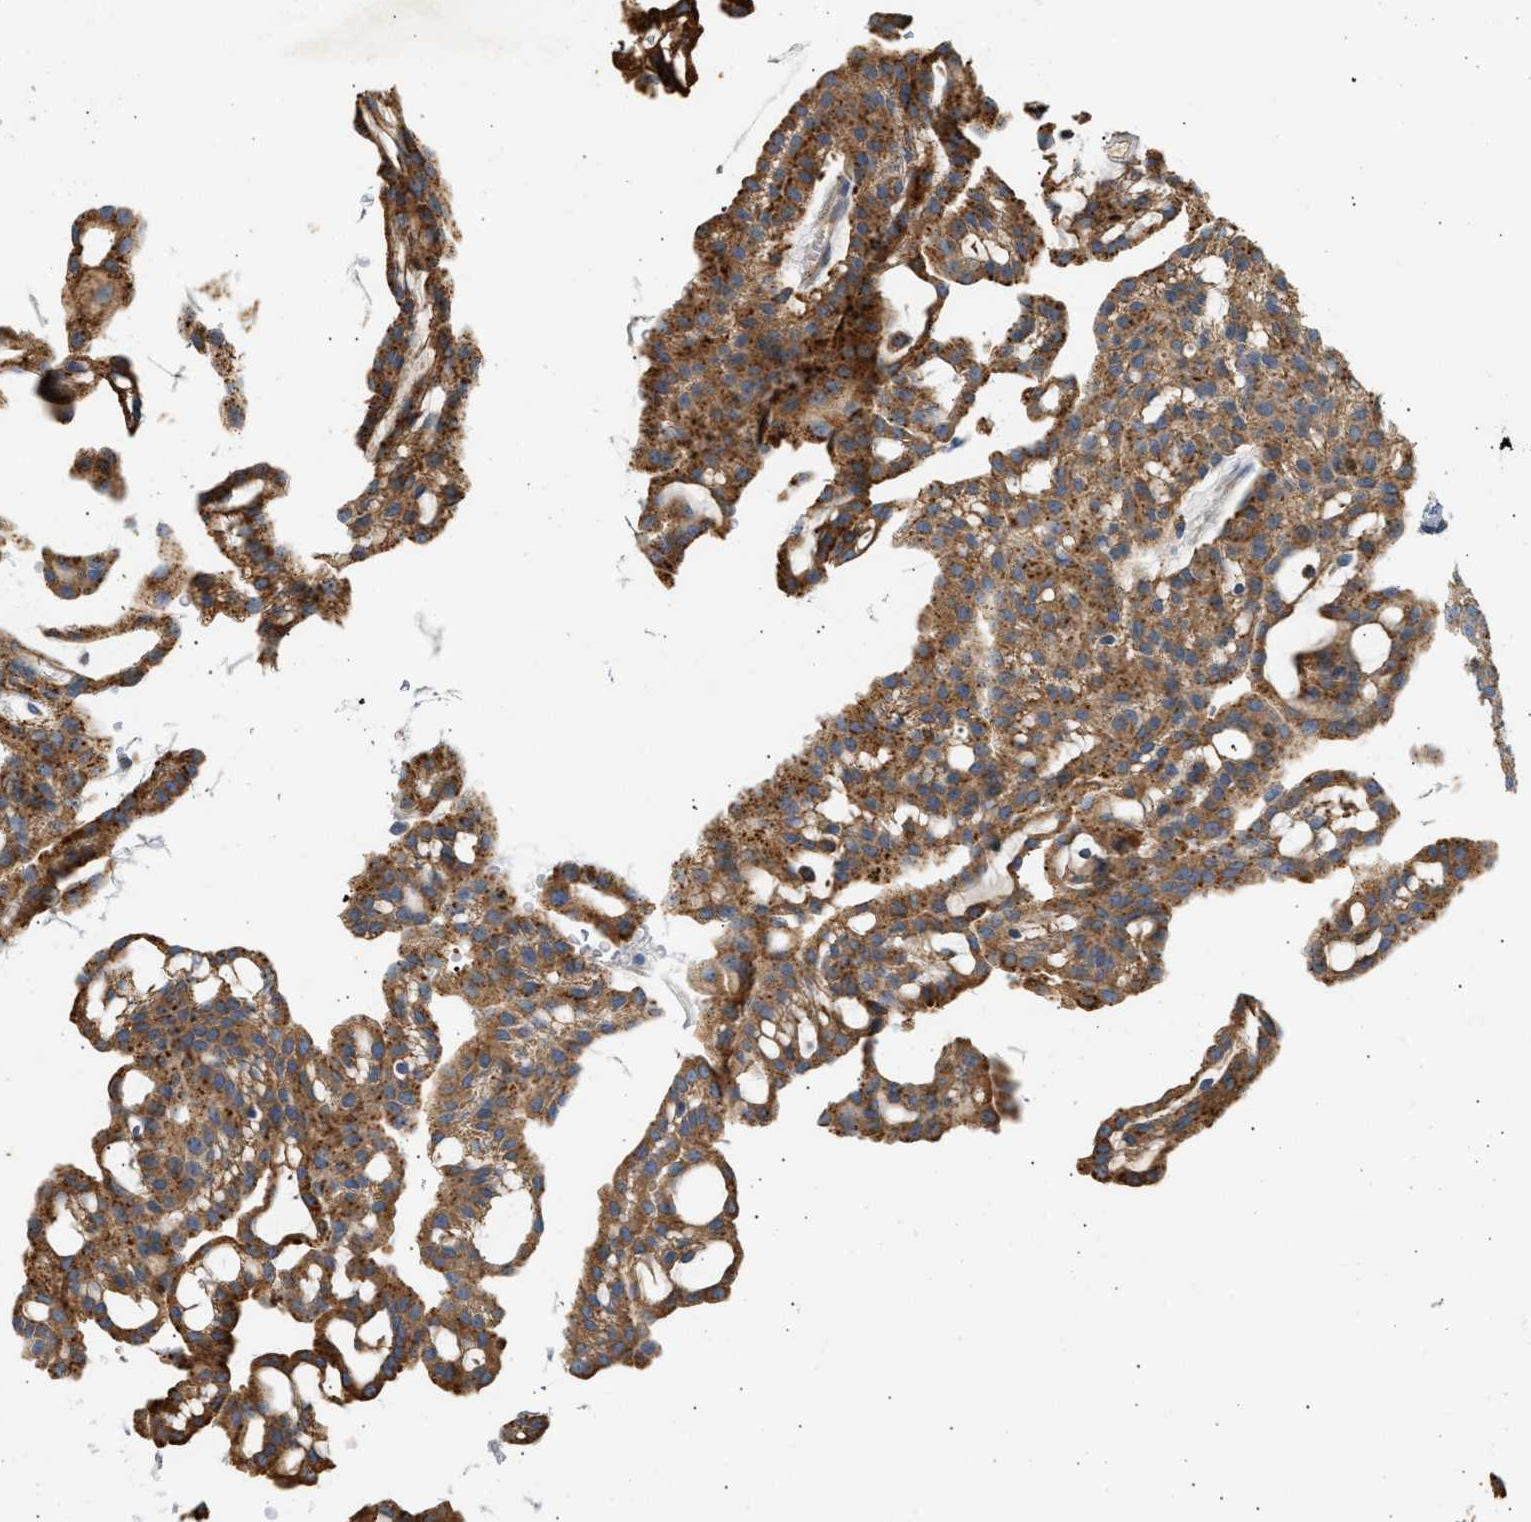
{"staining": {"intensity": "strong", "quantity": ">75%", "location": "cytoplasmic/membranous"}, "tissue": "renal cancer", "cell_type": "Tumor cells", "image_type": "cancer", "snomed": [{"axis": "morphology", "description": "Adenocarcinoma, NOS"}, {"axis": "topography", "description": "Kidney"}], "caption": "Renal adenocarcinoma stained with a brown dye reveals strong cytoplasmic/membranous positive positivity in about >75% of tumor cells.", "gene": "ENTHD1", "patient": {"sex": "male", "age": 63}}